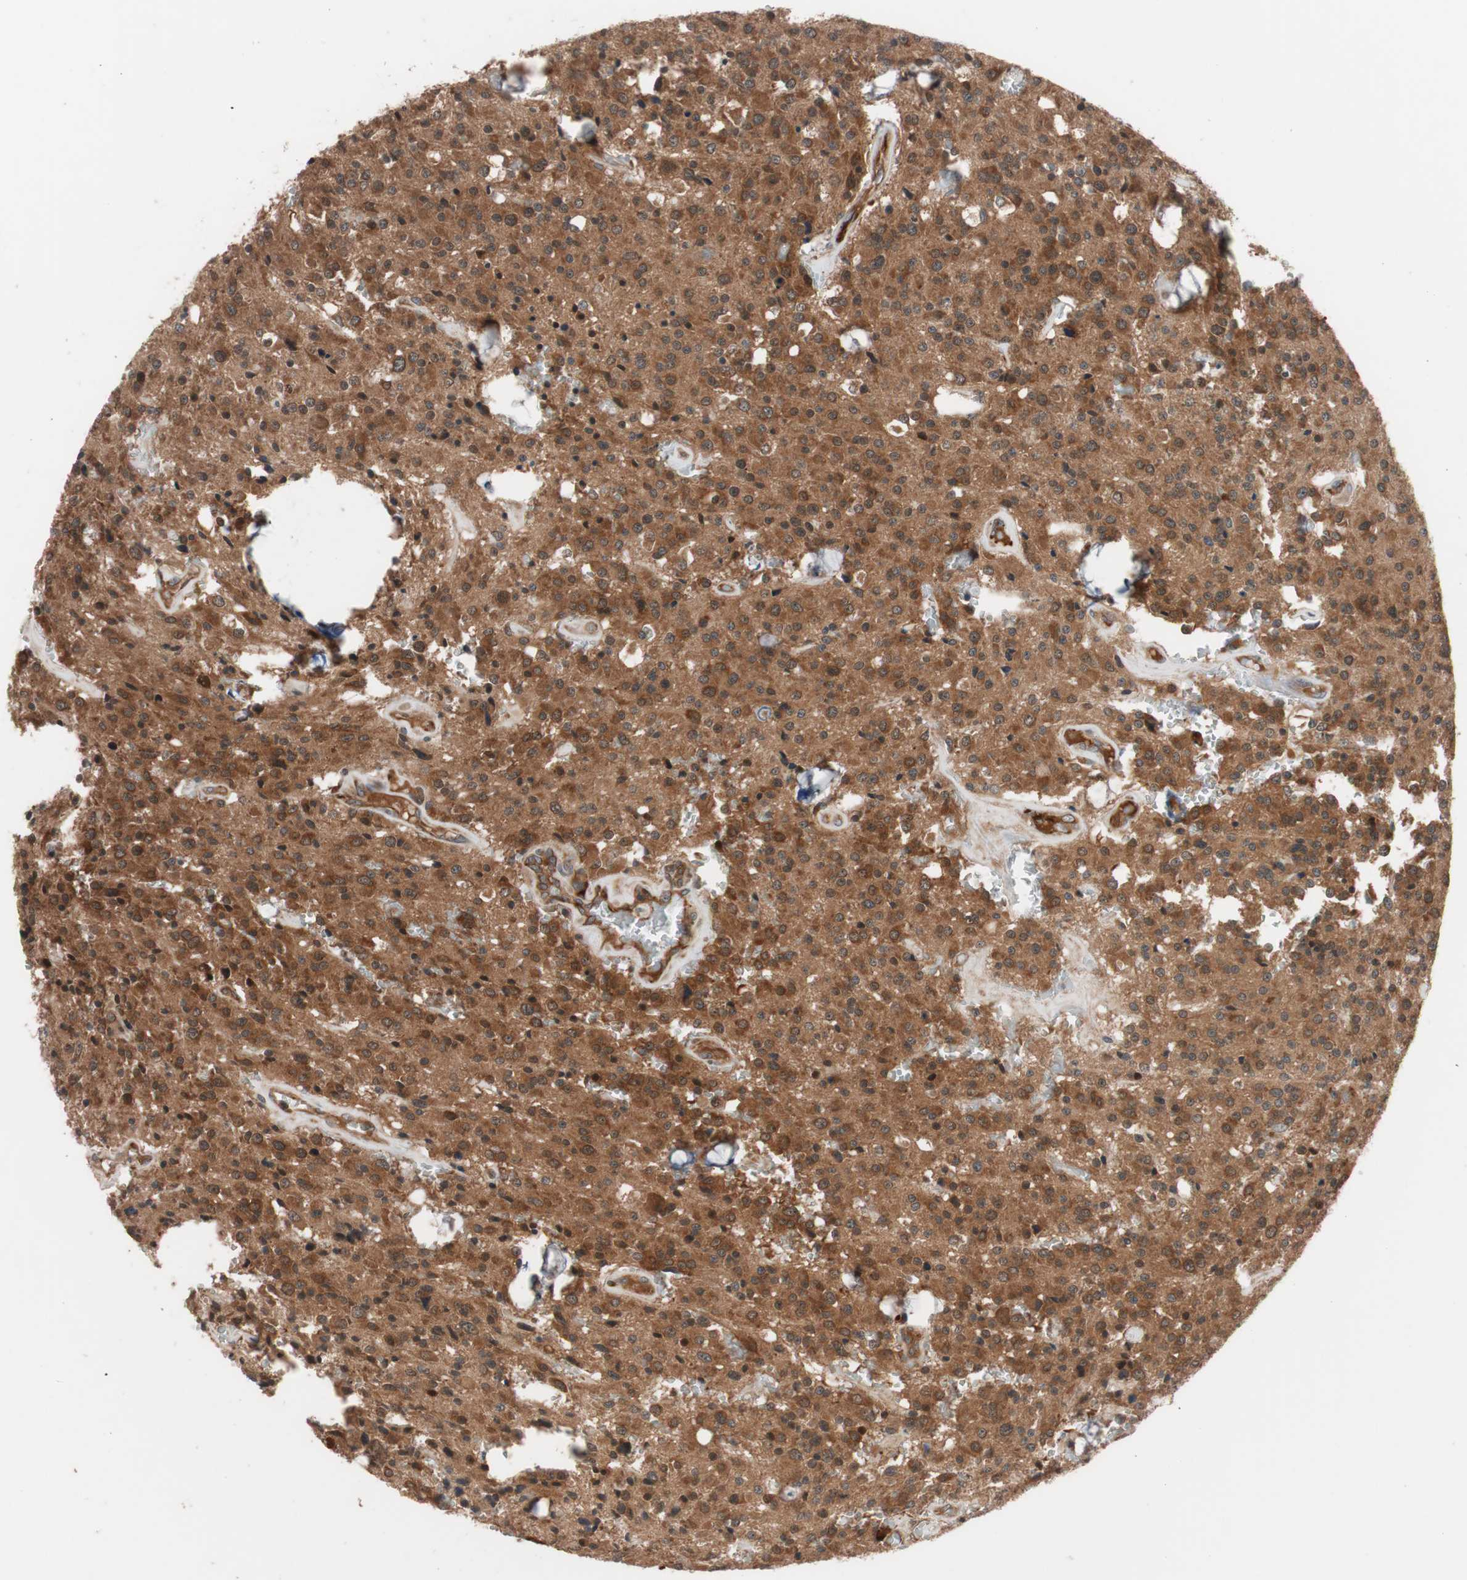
{"staining": {"intensity": "strong", "quantity": ">75%", "location": "cytoplasmic/membranous"}, "tissue": "glioma", "cell_type": "Tumor cells", "image_type": "cancer", "snomed": [{"axis": "morphology", "description": "Glioma, malignant, Low grade"}, {"axis": "topography", "description": "Brain"}], "caption": "Immunohistochemical staining of glioma reveals high levels of strong cytoplasmic/membranous protein expression in about >75% of tumor cells. The protein of interest is stained brown, and the nuclei are stained in blue (DAB (3,3'-diaminobenzidine) IHC with brightfield microscopy, high magnification).", "gene": "HMBS", "patient": {"sex": "male", "age": 58}}